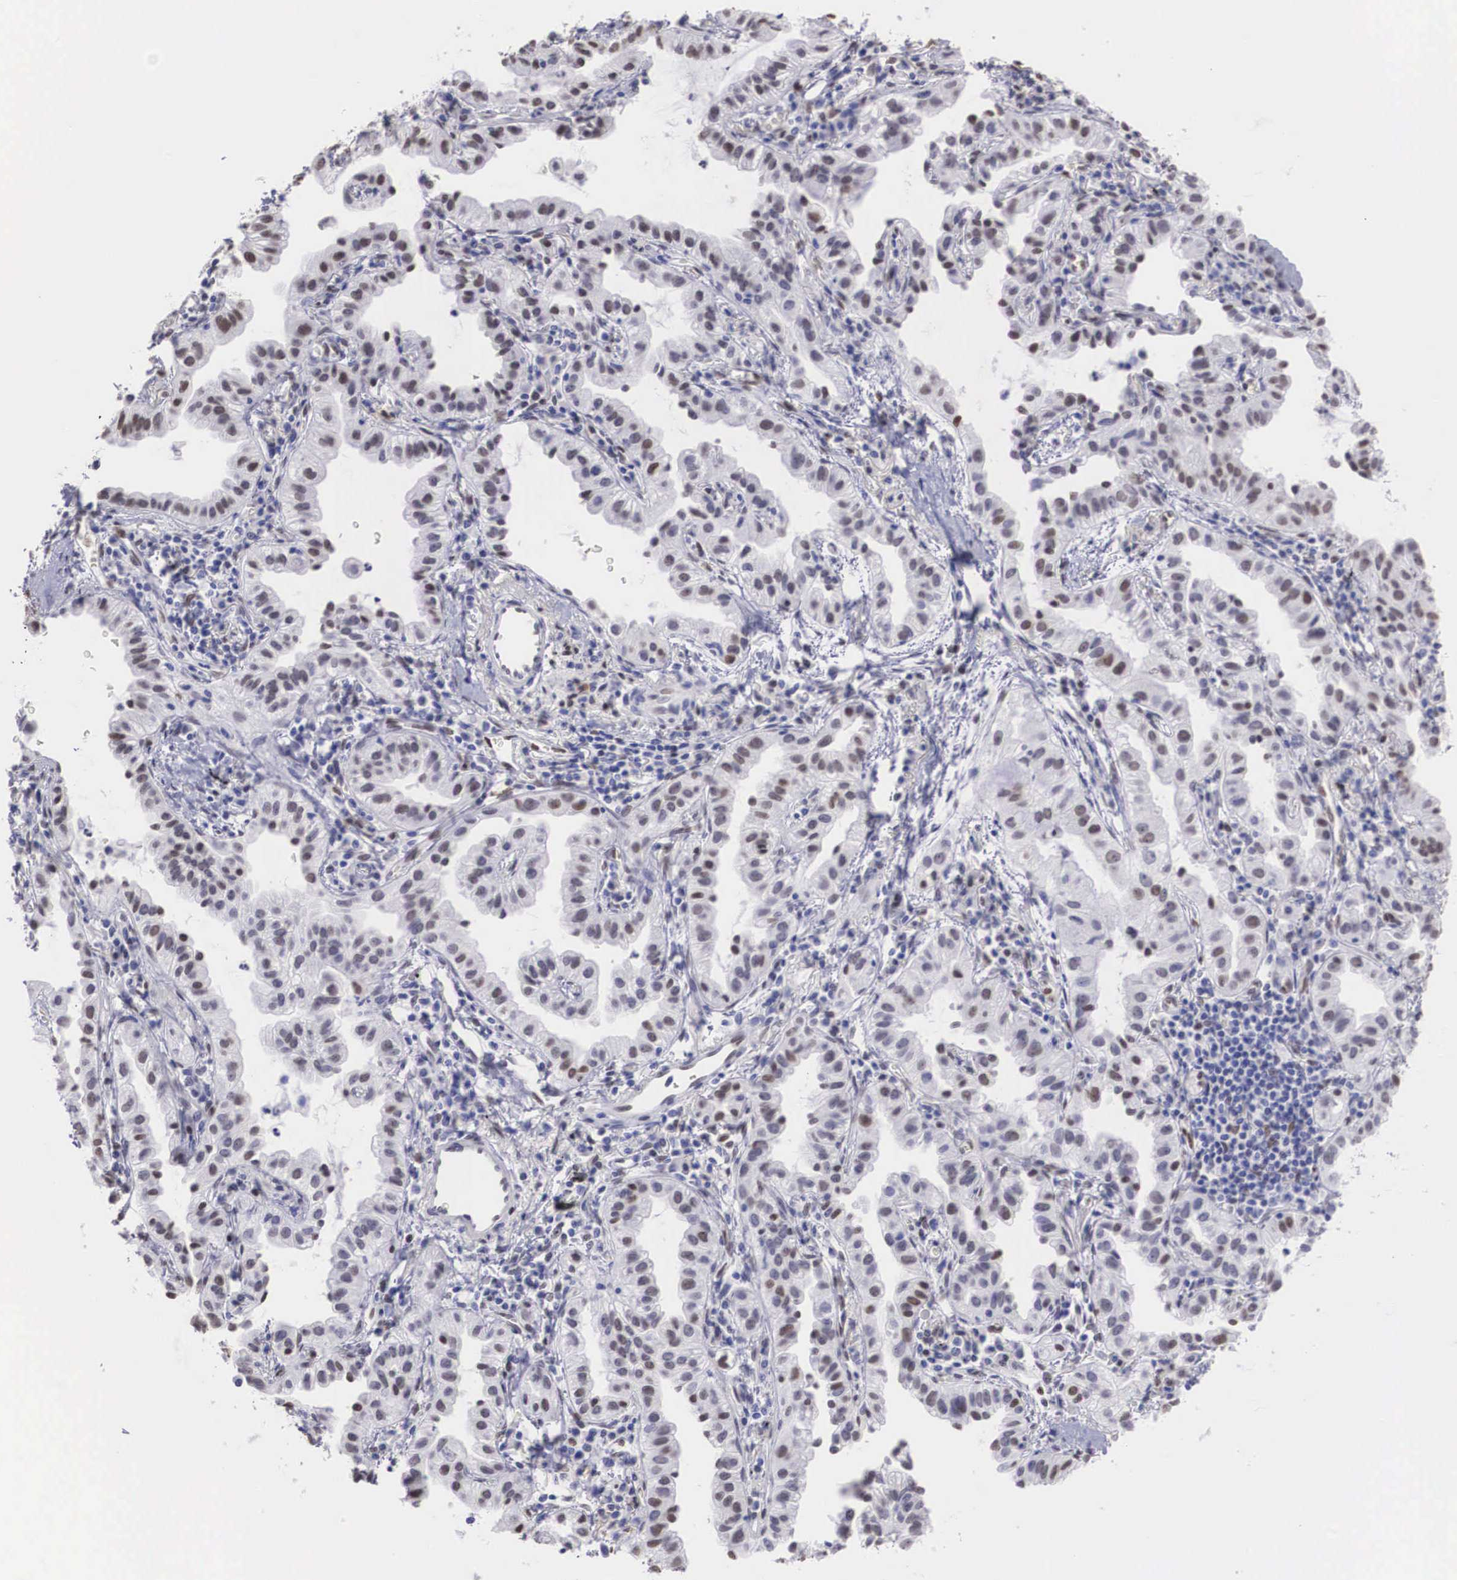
{"staining": {"intensity": "weak", "quantity": "25%-75%", "location": "nuclear"}, "tissue": "lung cancer", "cell_type": "Tumor cells", "image_type": "cancer", "snomed": [{"axis": "morphology", "description": "Adenocarcinoma, NOS"}, {"axis": "topography", "description": "Lung"}], "caption": "Tumor cells show weak nuclear staining in about 25%-75% of cells in adenocarcinoma (lung).", "gene": "HMGN5", "patient": {"sex": "female", "age": 50}}